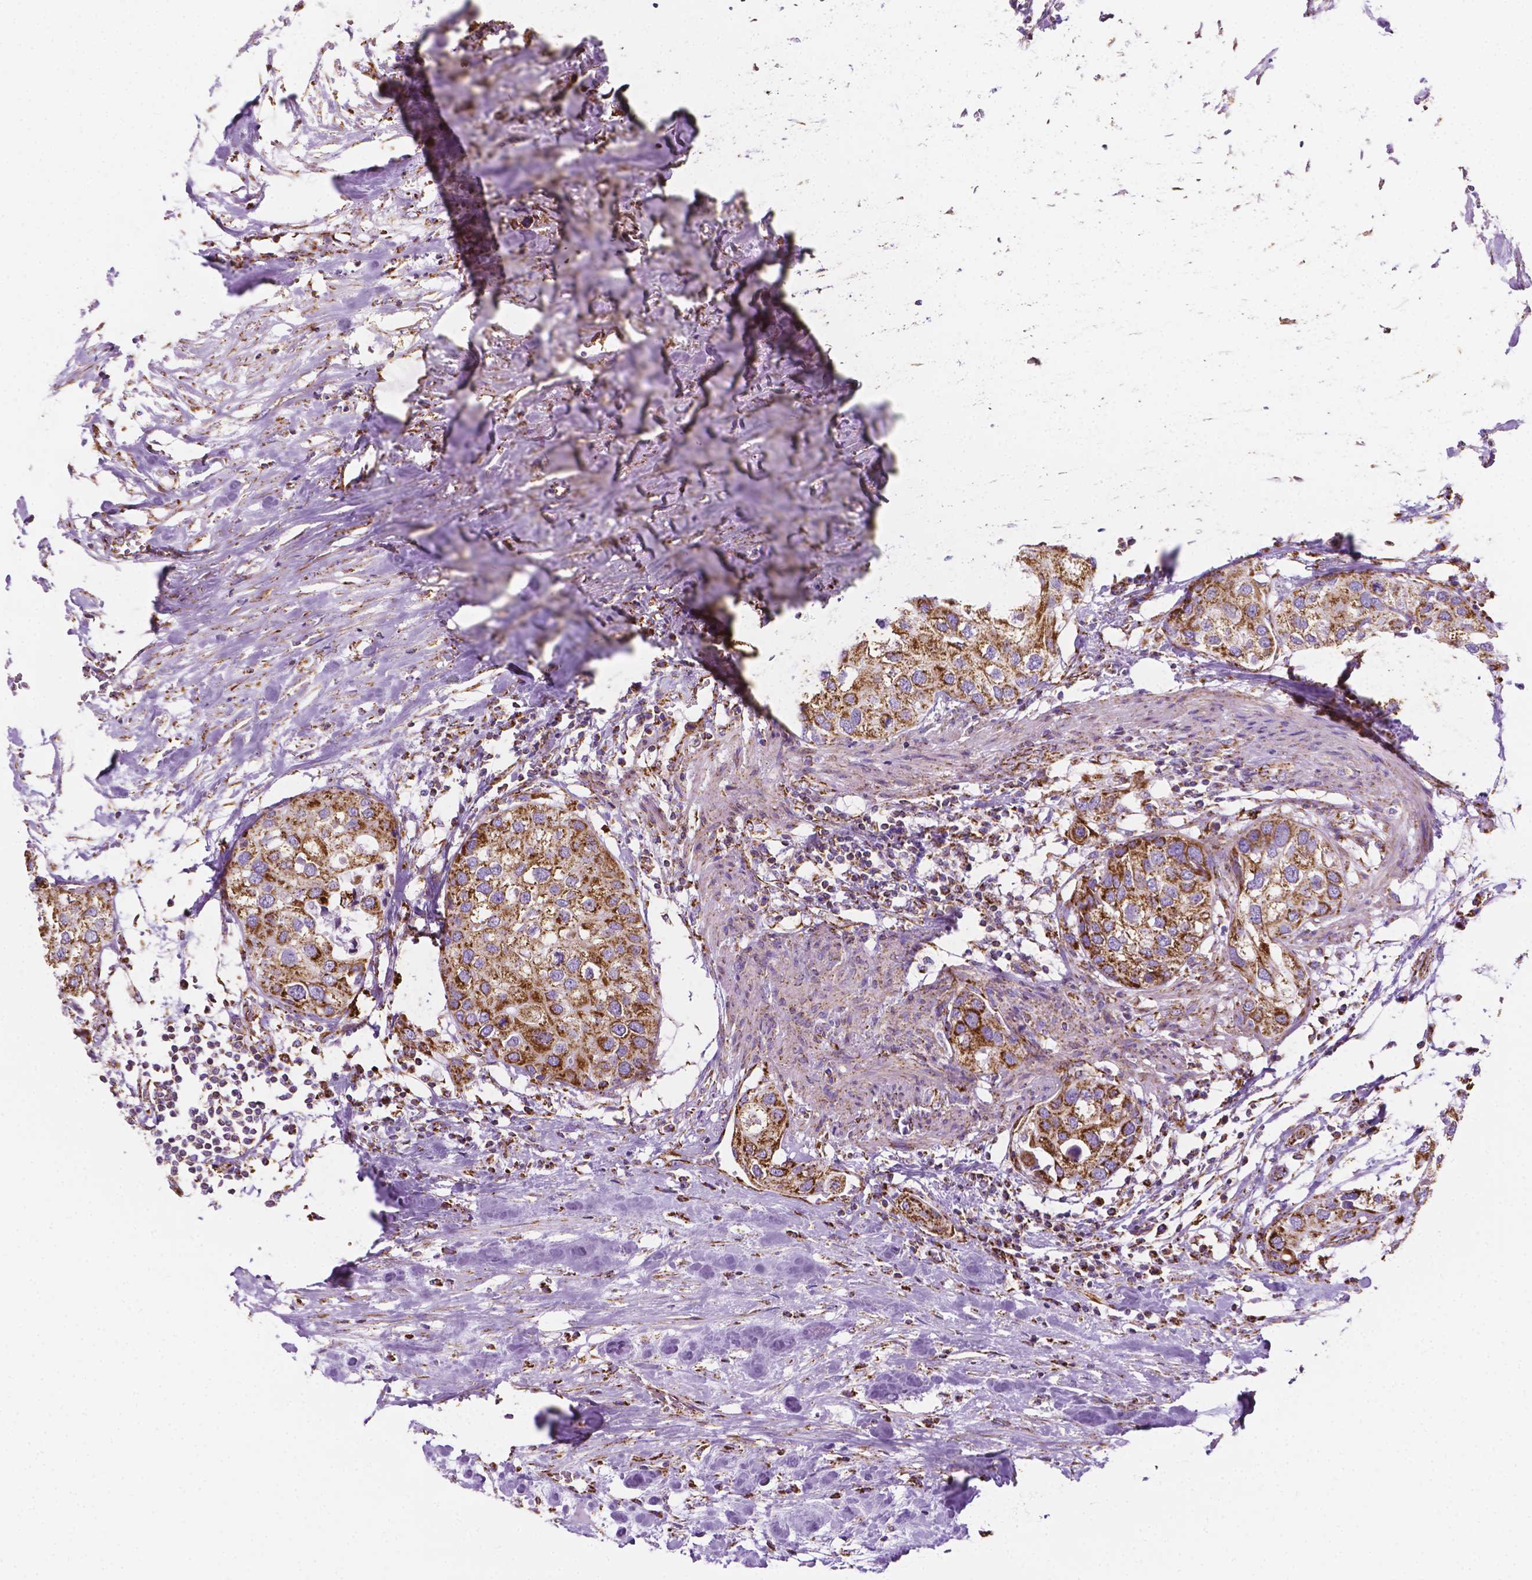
{"staining": {"intensity": "moderate", "quantity": ">75%", "location": "cytoplasmic/membranous"}, "tissue": "urothelial cancer", "cell_type": "Tumor cells", "image_type": "cancer", "snomed": [{"axis": "morphology", "description": "Urothelial carcinoma, High grade"}, {"axis": "topography", "description": "Urinary bladder"}], "caption": "Protein staining of urothelial cancer tissue shows moderate cytoplasmic/membranous expression in approximately >75% of tumor cells. (Stains: DAB (3,3'-diaminobenzidine) in brown, nuclei in blue, Microscopy: brightfield microscopy at high magnification).", "gene": "RMDN3", "patient": {"sex": "male", "age": 64}}